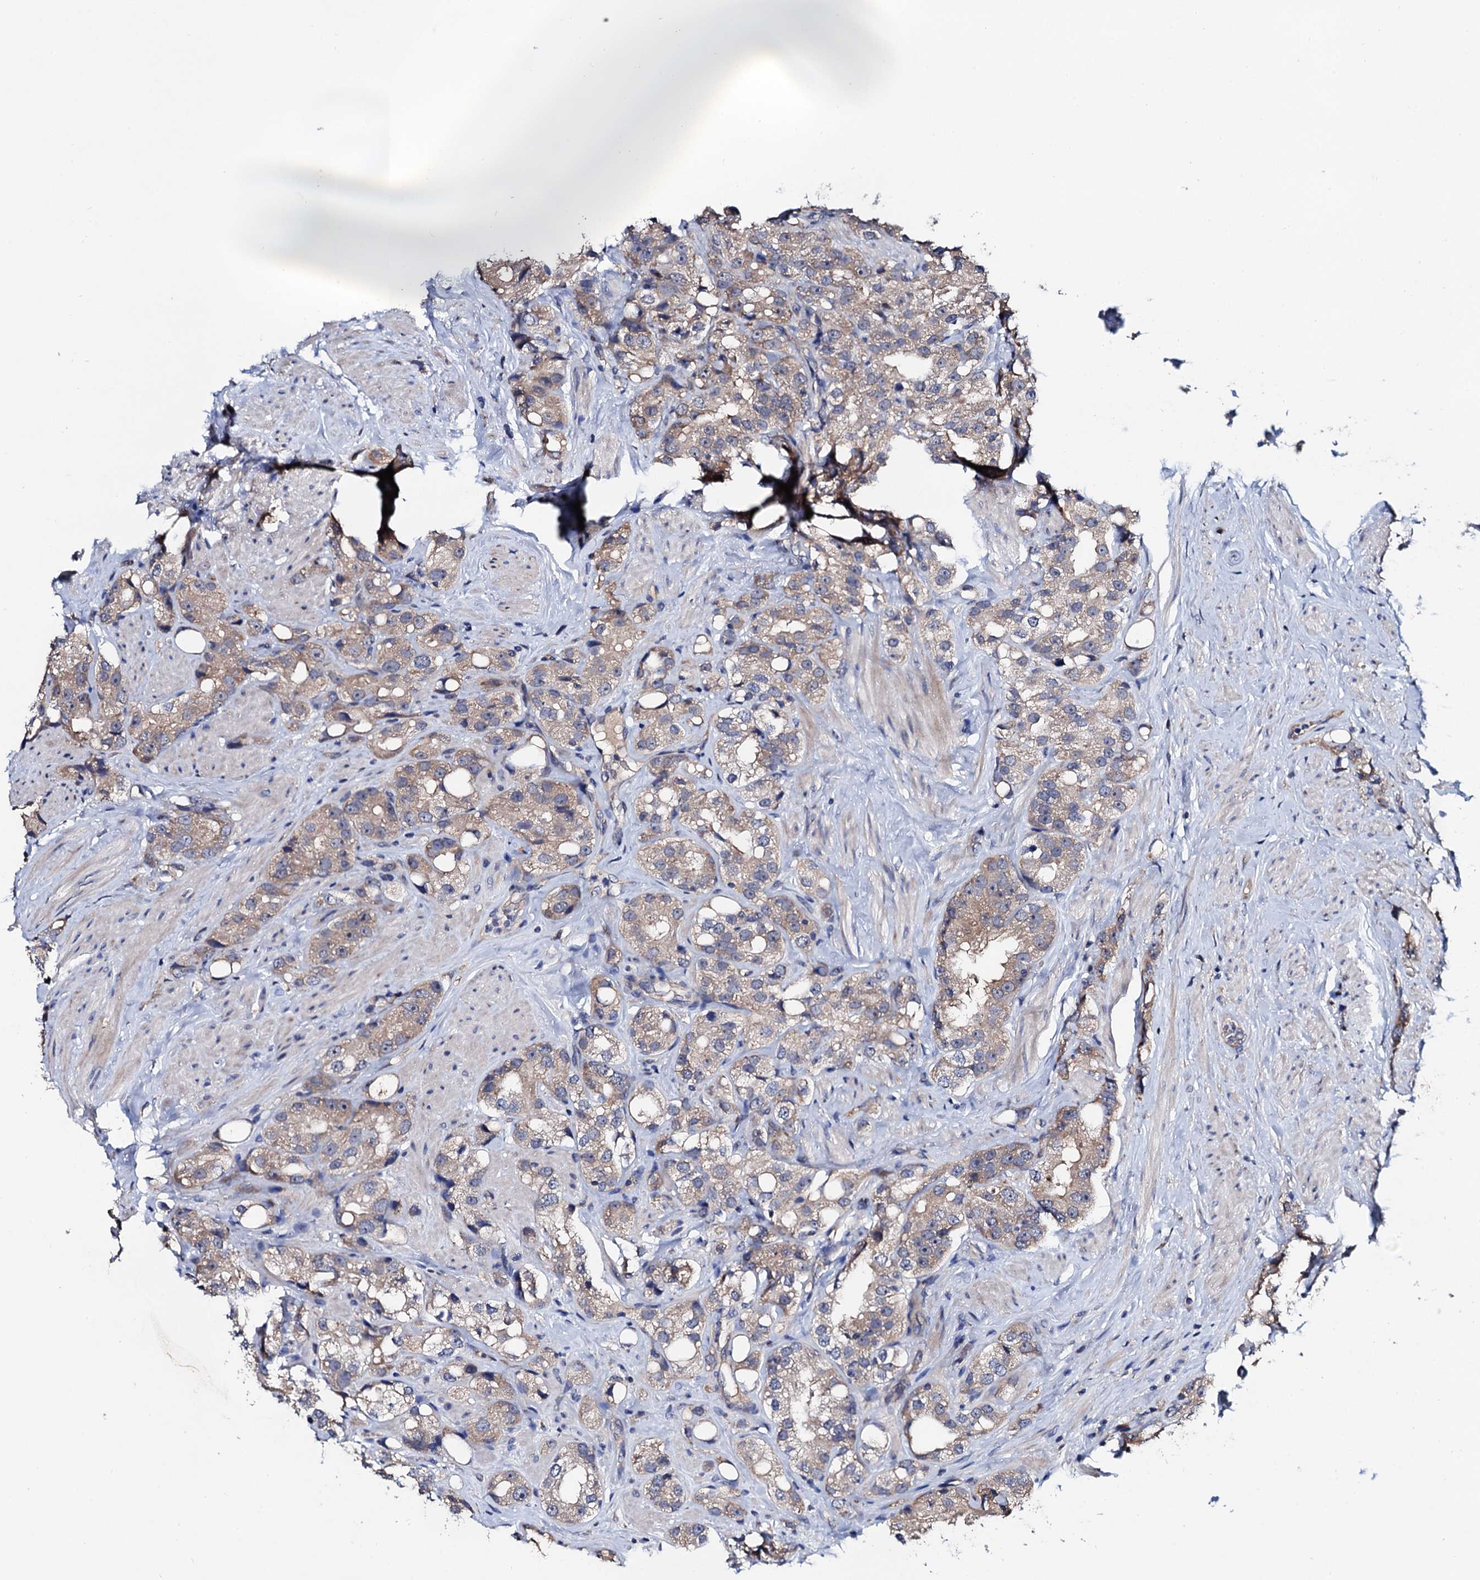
{"staining": {"intensity": "weak", "quantity": "<25%", "location": "cytoplasmic/membranous"}, "tissue": "prostate cancer", "cell_type": "Tumor cells", "image_type": "cancer", "snomed": [{"axis": "morphology", "description": "Adenocarcinoma, NOS"}, {"axis": "topography", "description": "Prostate"}], "caption": "The histopathology image displays no staining of tumor cells in prostate adenocarcinoma.", "gene": "TRMT112", "patient": {"sex": "male", "age": 79}}